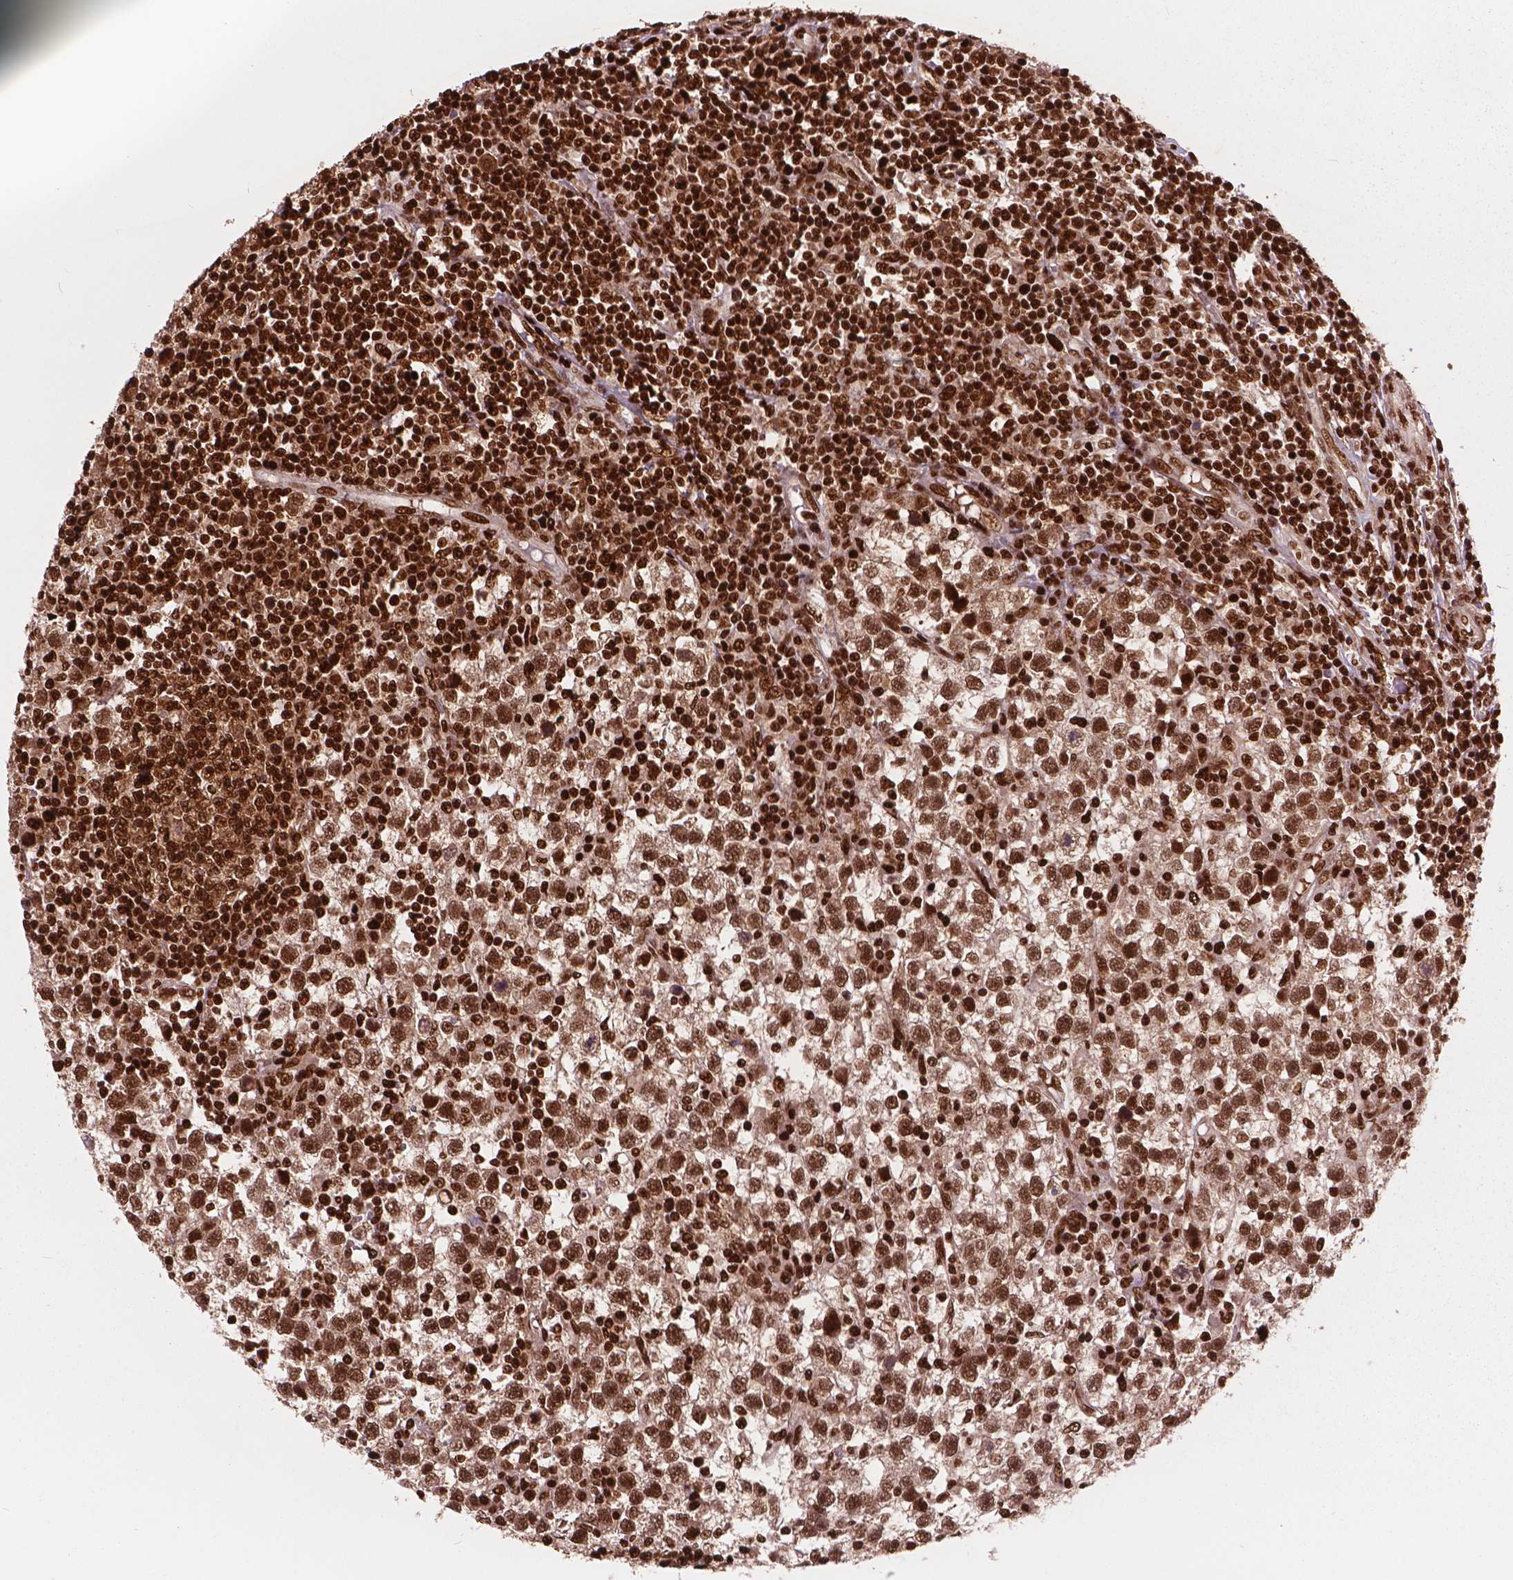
{"staining": {"intensity": "strong", "quantity": ">75%", "location": "nuclear"}, "tissue": "testis cancer", "cell_type": "Tumor cells", "image_type": "cancer", "snomed": [{"axis": "morphology", "description": "Seminoma, NOS"}, {"axis": "topography", "description": "Testis"}], "caption": "Immunohistochemical staining of testis seminoma displays high levels of strong nuclear positivity in about >75% of tumor cells.", "gene": "ANP32B", "patient": {"sex": "male", "age": 34}}